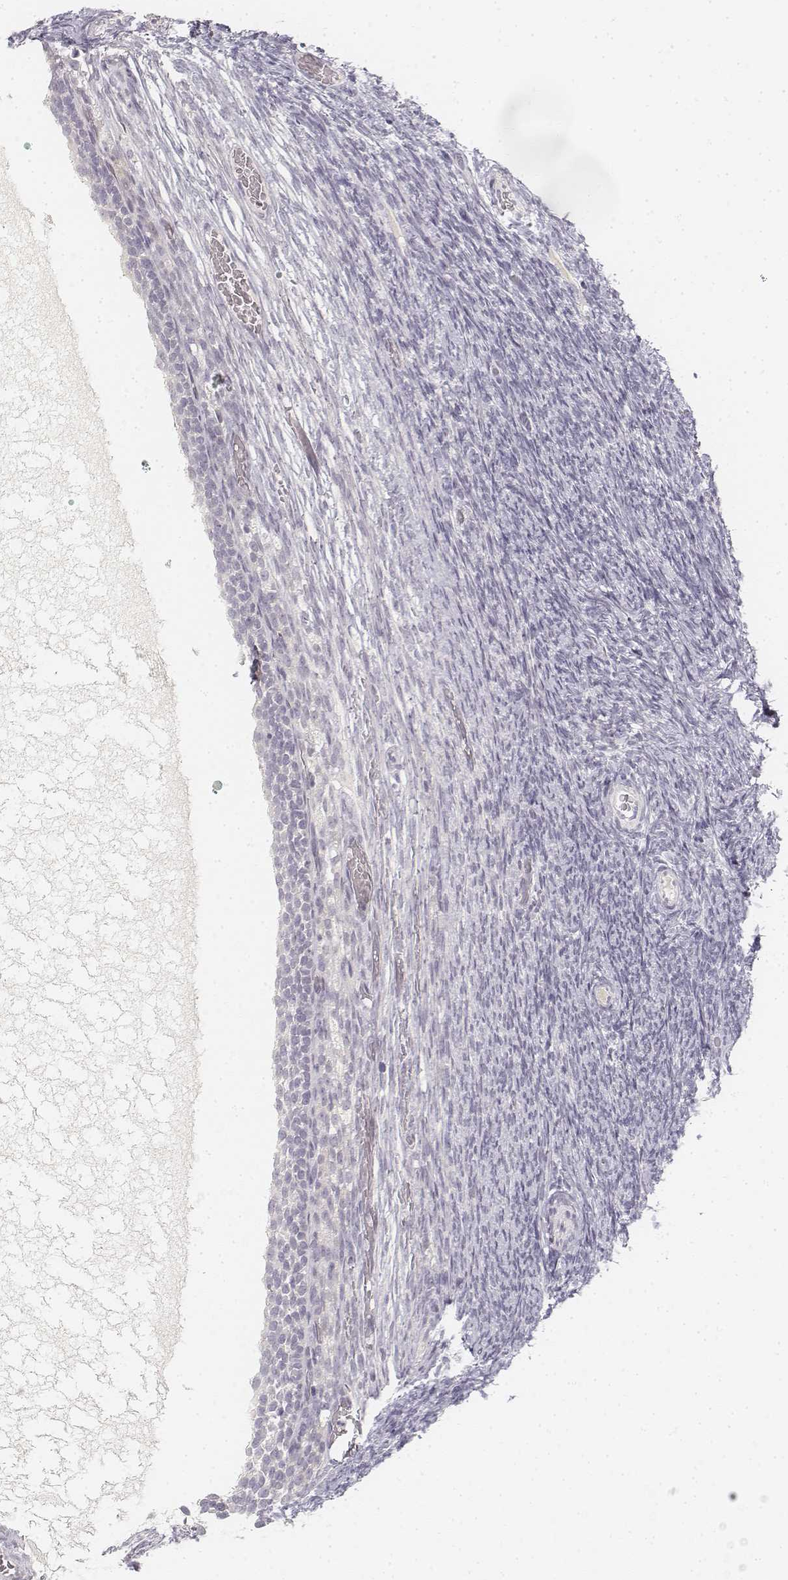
{"staining": {"intensity": "negative", "quantity": "none", "location": "none"}, "tissue": "ovary", "cell_type": "Follicle cells", "image_type": "normal", "snomed": [{"axis": "morphology", "description": "Normal tissue, NOS"}, {"axis": "topography", "description": "Ovary"}], "caption": "Human ovary stained for a protein using immunohistochemistry (IHC) displays no expression in follicle cells.", "gene": "DSG4", "patient": {"sex": "female", "age": 34}}